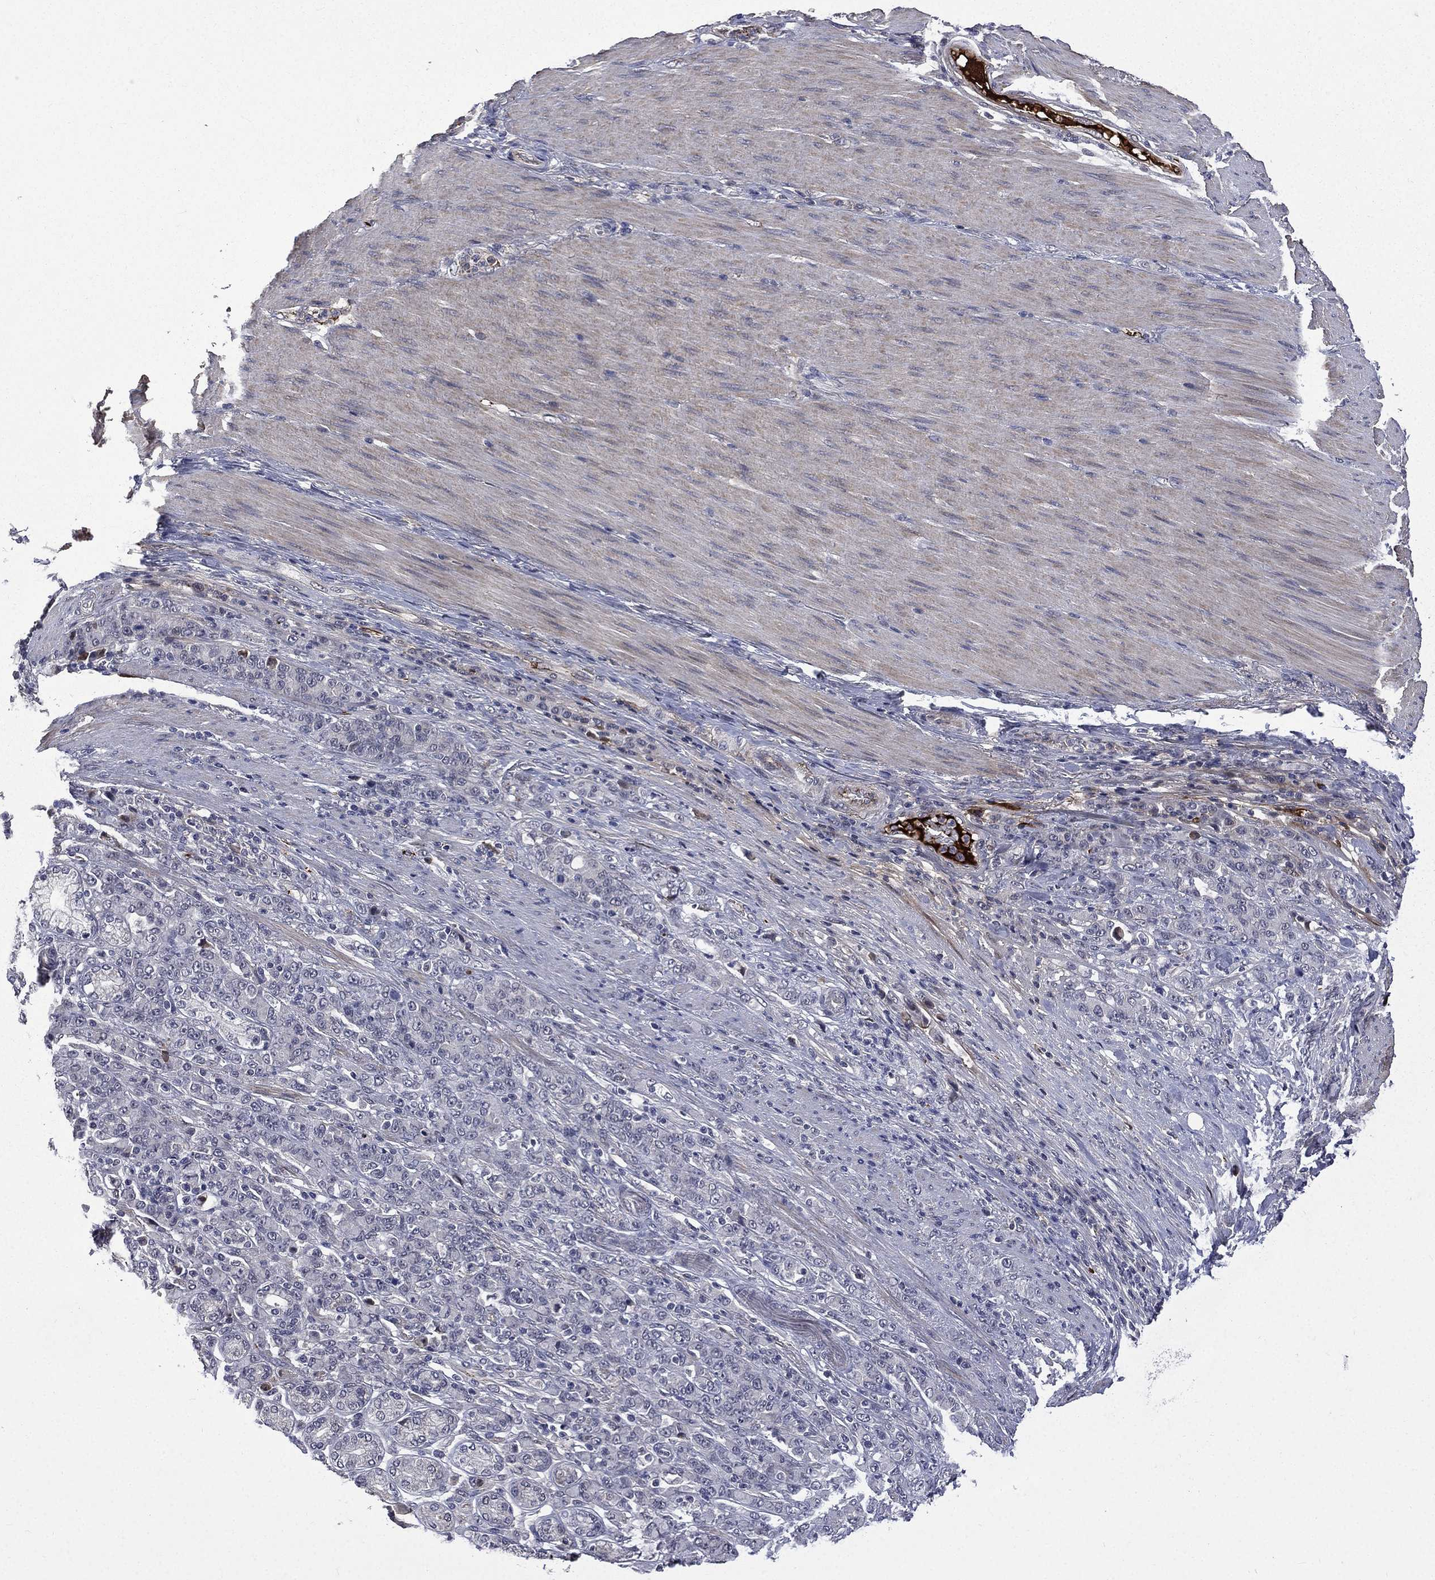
{"staining": {"intensity": "negative", "quantity": "none", "location": "none"}, "tissue": "stomach cancer", "cell_type": "Tumor cells", "image_type": "cancer", "snomed": [{"axis": "morphology", "description": "Normal tissue, NOS"}, {"axis": "morphology", "description": "Adenocarcinoma, NOS"}, {"axis": "topography", "description": "Stomach"}], "caption": "Protein analysis of adenocarcinoma (stomach) reveals no significant positivity in tumor cells.", "gene": "FGG", "patient": {"sex": "female", "age": 79}}